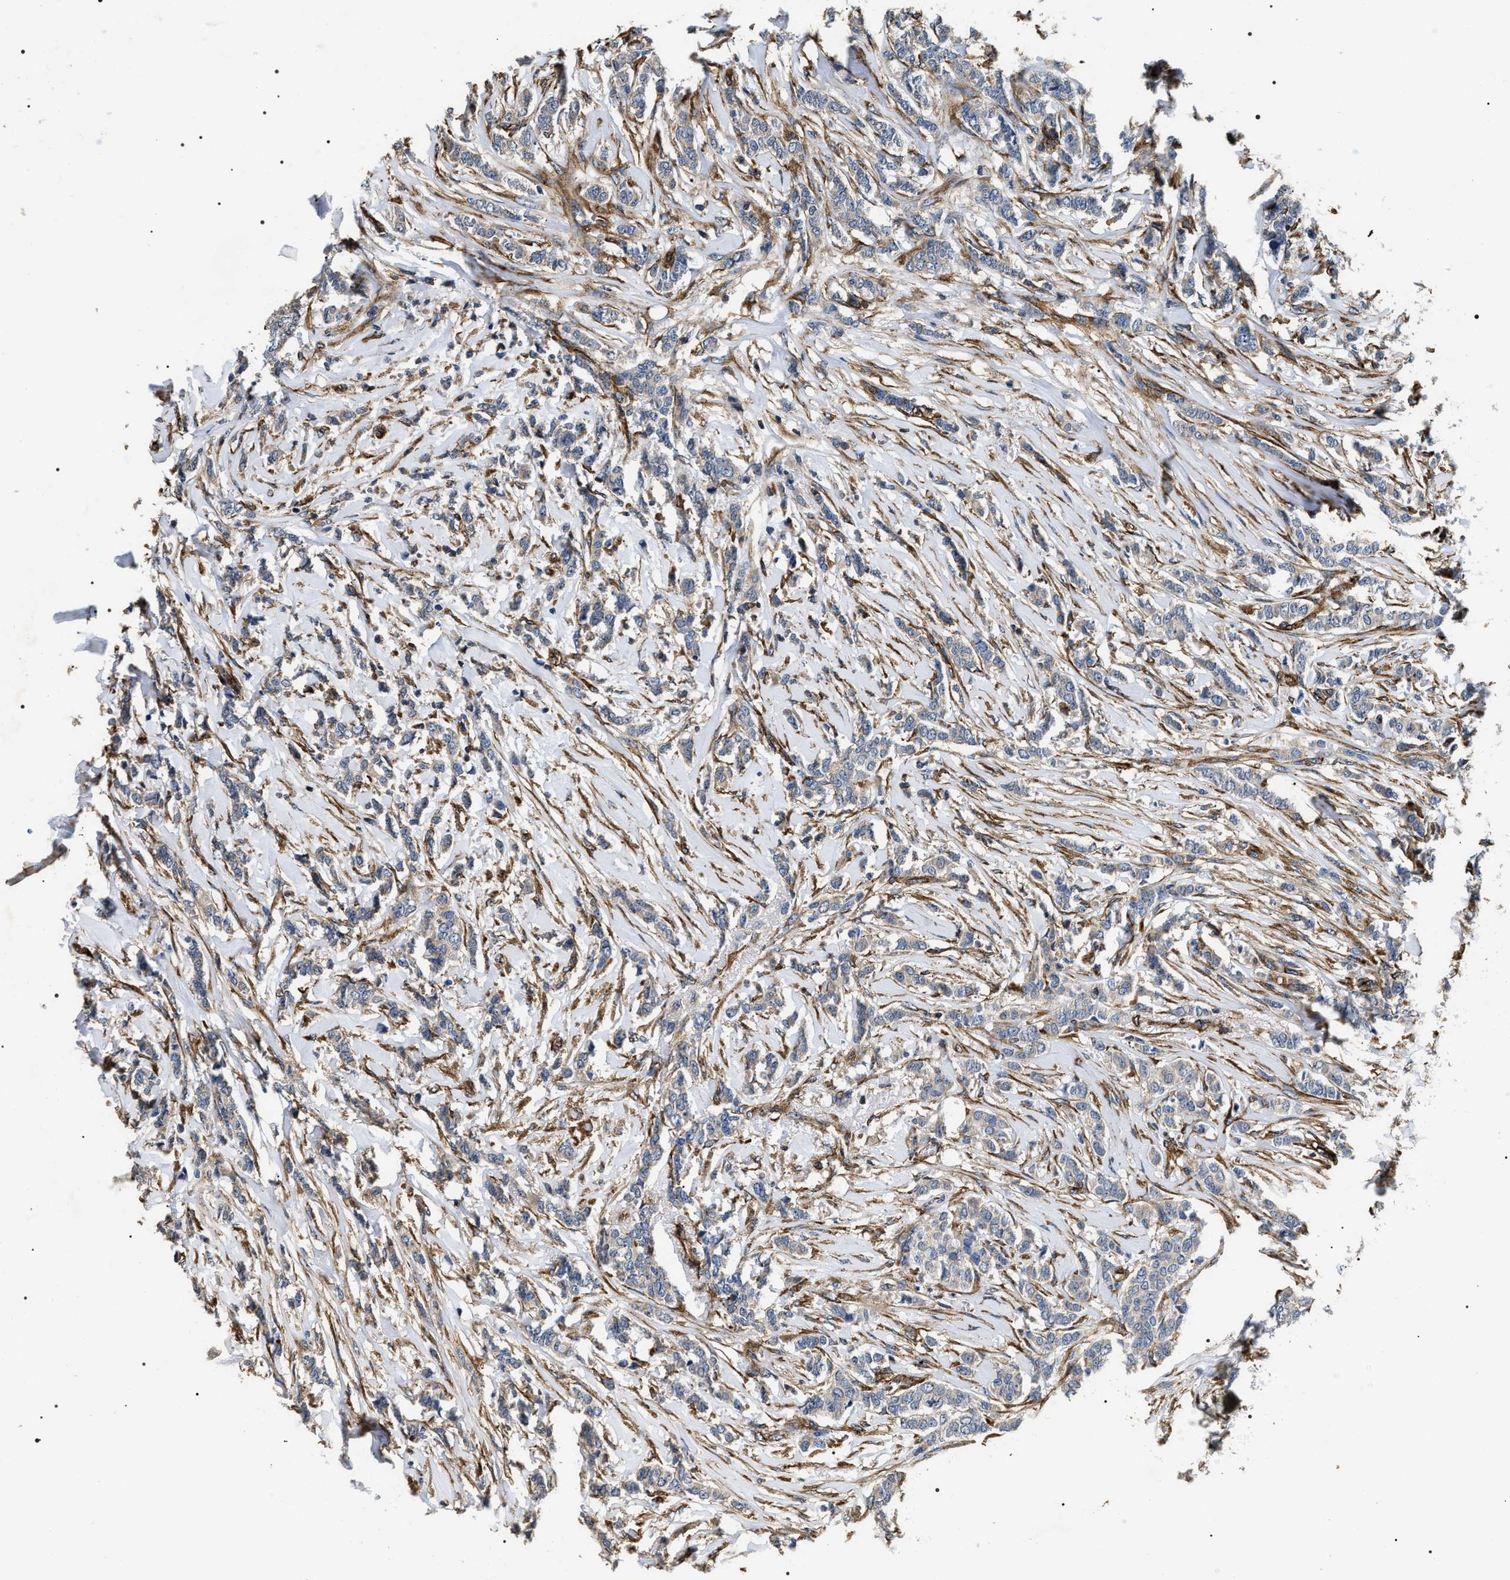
{"staining": {"intensity": "negative", "quantity": "none", "location": "none"}, "tissue": "breast cancer", "cell_type": "Tumor cells", "image_type": "cancer", "snomed": [{"axis": "morphology", "description": "Lobular carcinoma"}, {"axis": "topography", "description": "Skin"}, {"axis": "topography", "description": "Breast"}], "caption": "An image of human breast cancer (lobular carcinoma) is negative for staining in tumor cells. Nuclei are stained in blue.", "gene": "ZC3HAV1L", "patient": {"sex": "female", "age": 46}}